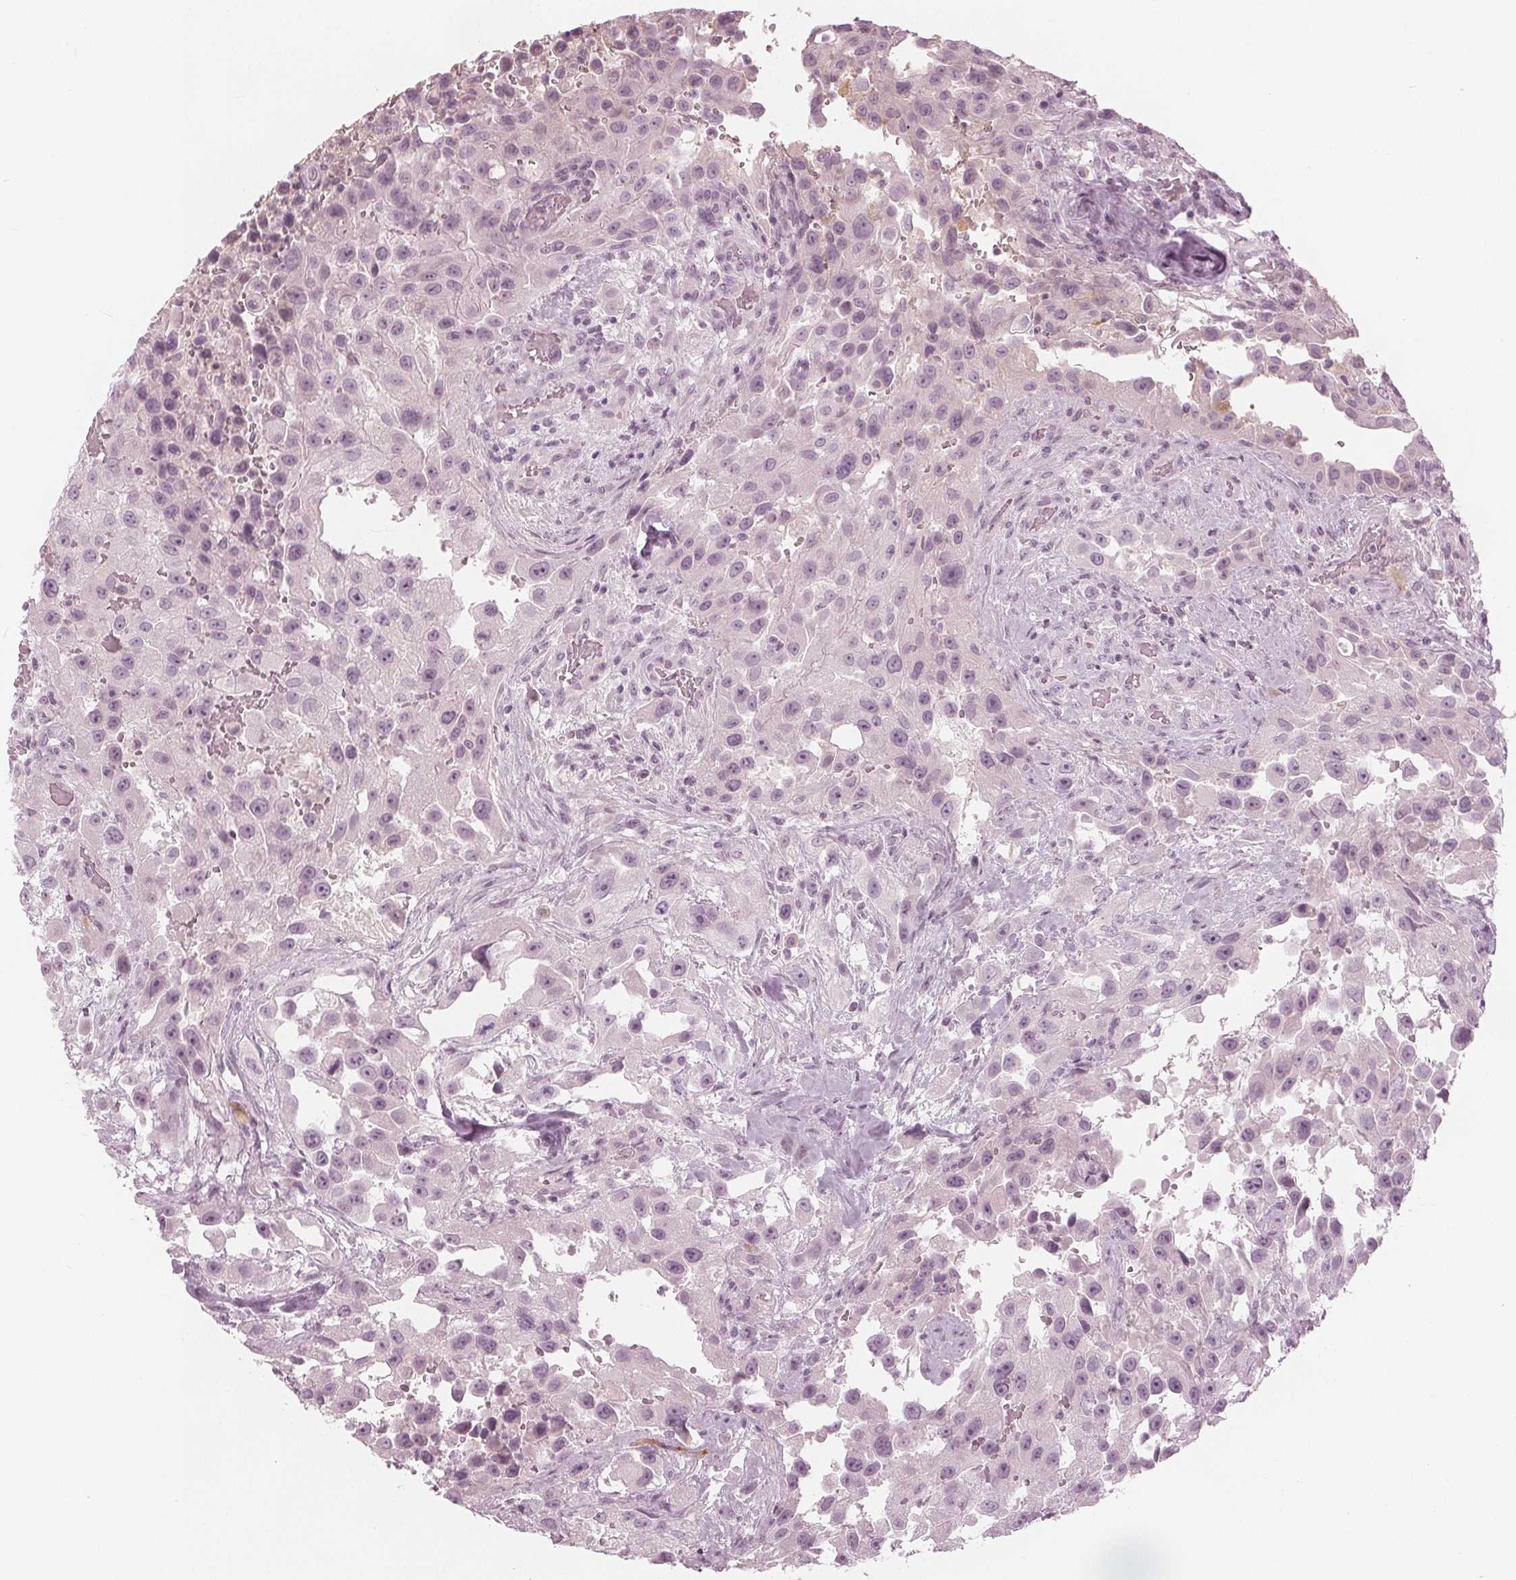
{"staining": {"intensity": "negative", "quantity": "none", "location": "none"}, "tissue": "urothelial cancer", "cell_type": "Tumor cells", "image_type": "cancer", "snomed": [{"axis": "morphology", "description": "Urothelial carcinoma, High grade"}, {"axis": "topography", "description": "Urinary bladder"}], "caption": "High magnification brightfield microscopy of high-grade urothelial carcinoma stained with DAB (brown) and counterstained with hematoxylin (blue): tumor cells show no significant expression.", "gene": "PAEP", "patient": {"sex": "male", "age": 79}}